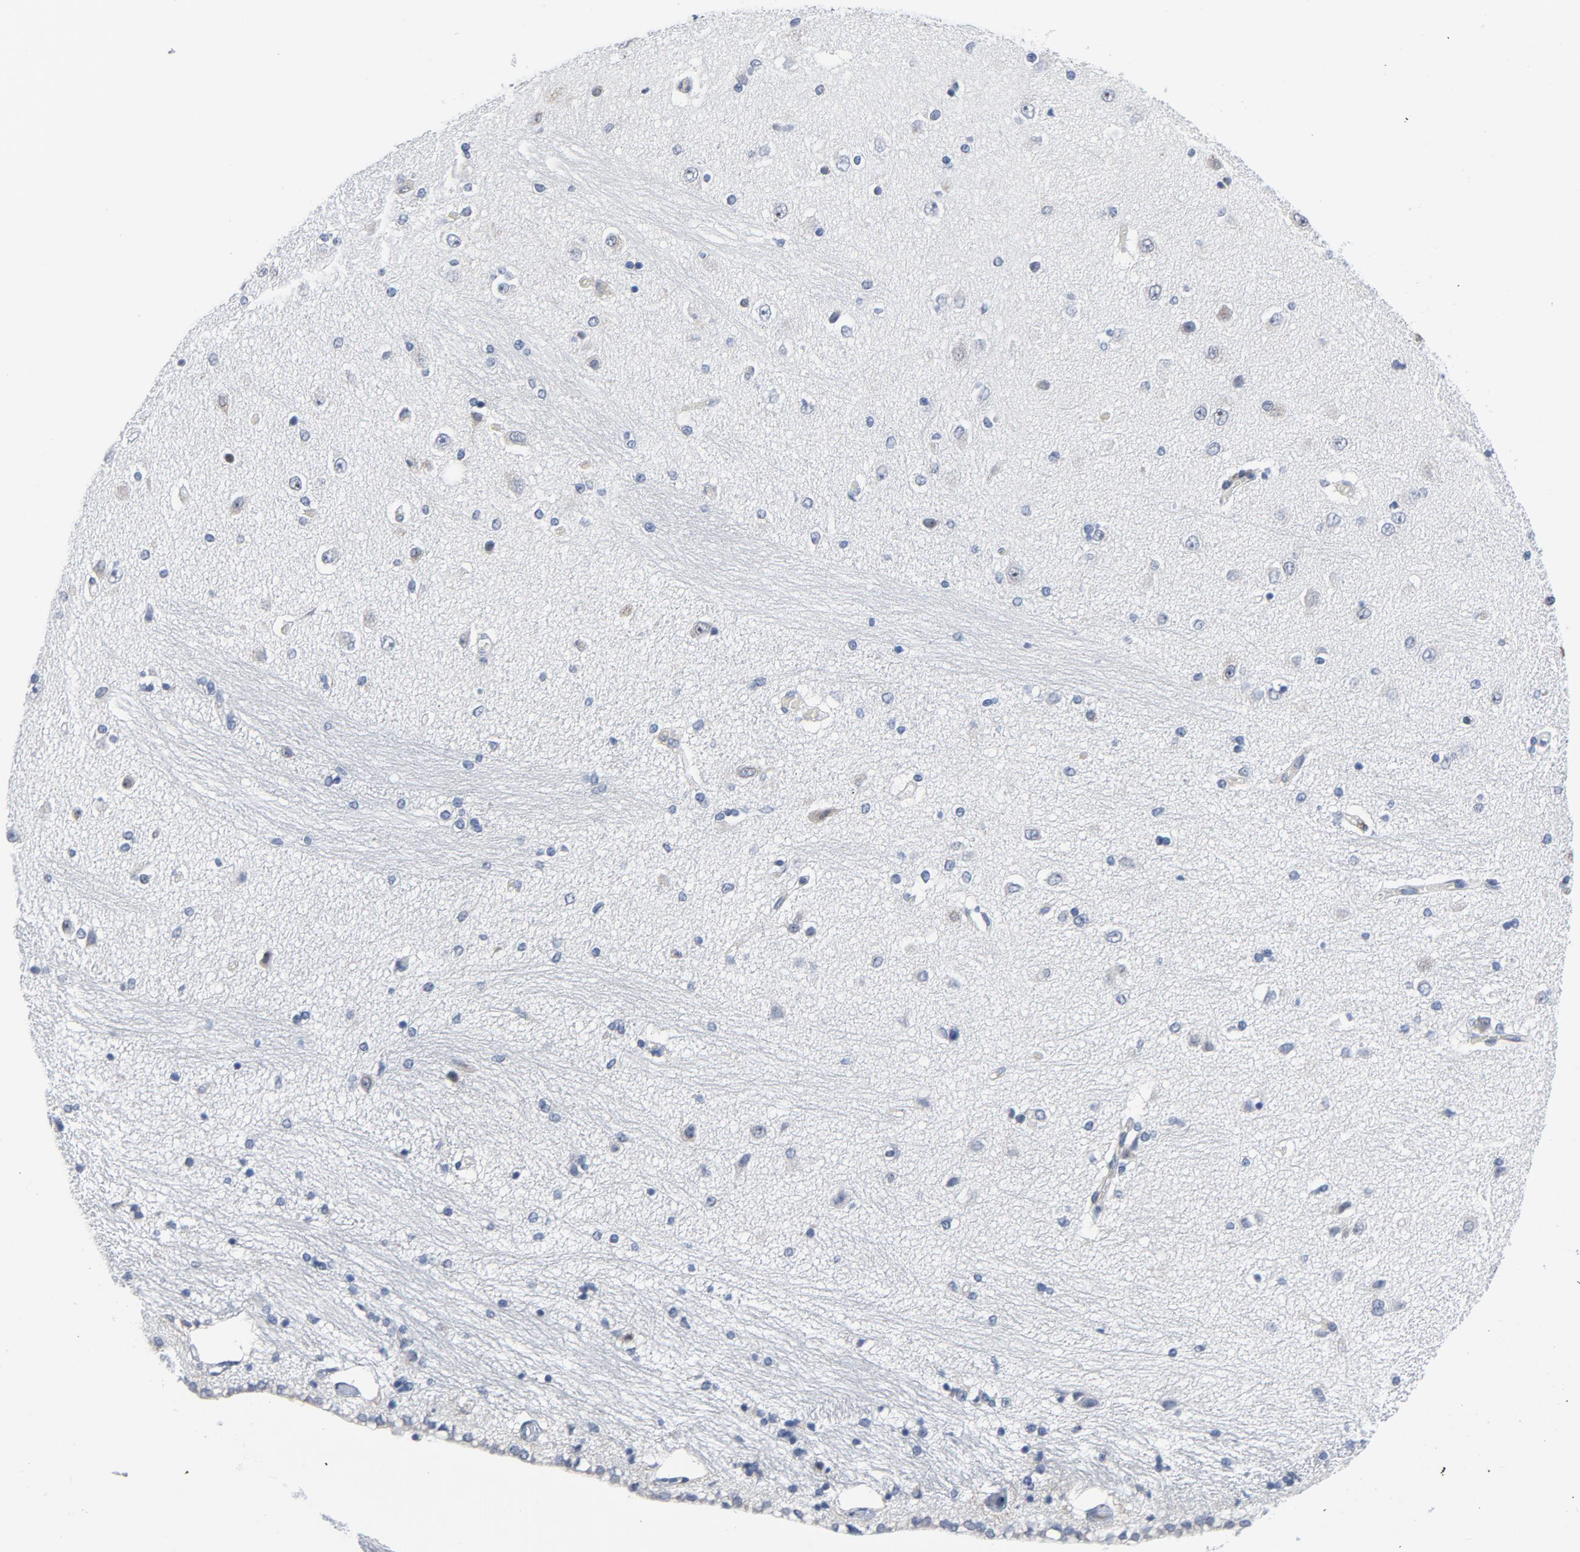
{"staining": {"intensity": "negative", "quantity": "none", "location": "none"}, "tissue": "hippocampus", "cell_type": "Glial cells", "image_type": "normal", "snomed": [{"axis": "morphology", "description": "Normal tissue, NOS"}, {"axis": "topography", "description": "Hippocampus"}], "caption": "This is a photomicrograph of IHC staining of unremarkable hippocampus, which shows no staining in glial cells. Brightfield microscopy of IHC stained with DAB (brown) and hematoxylin (blue), captured at high magnification.", "gene": "YIPF6", "patient": {"sex": "female", "age": 54}}